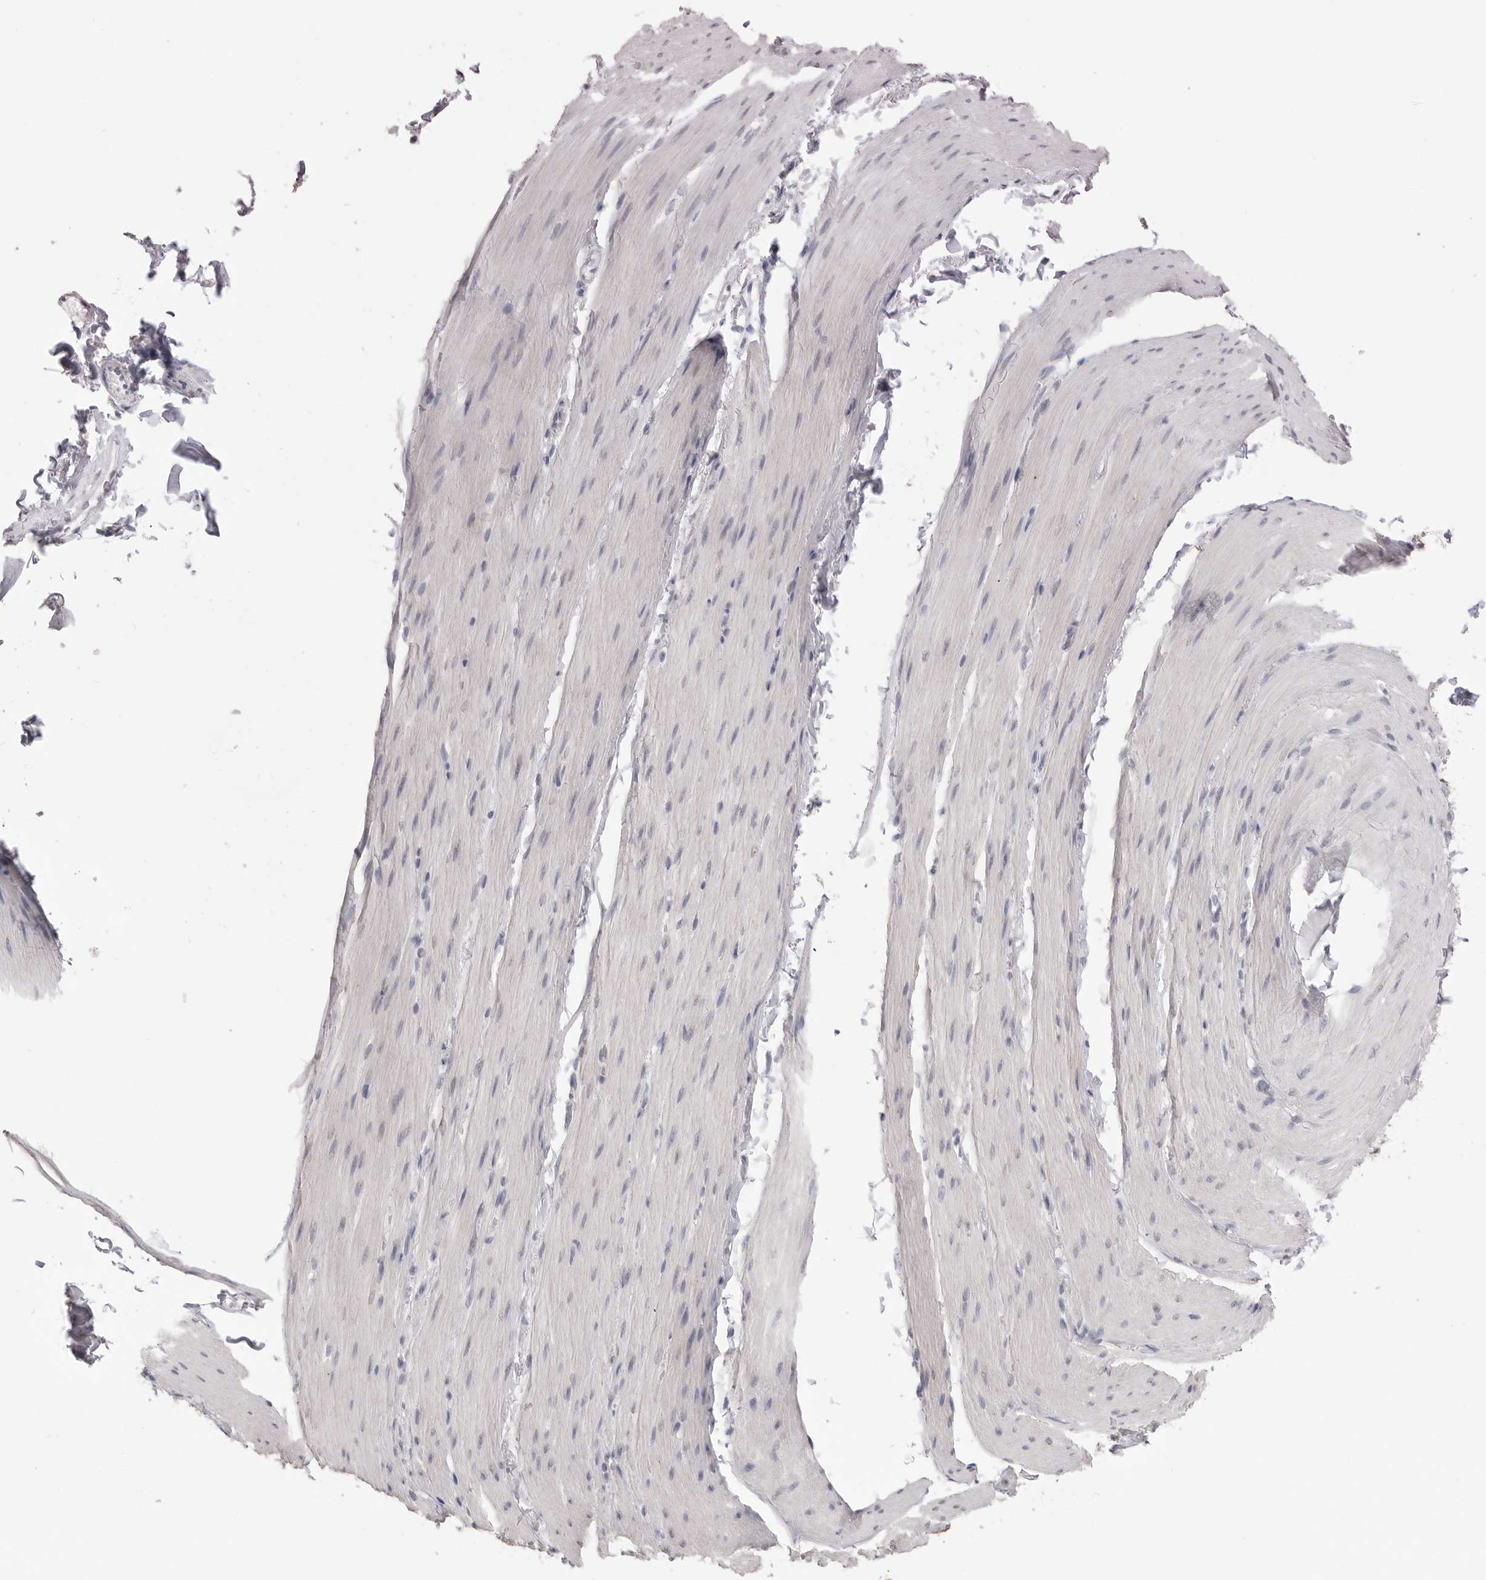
{"staining": {"intensity": "negative", "quantity": "none", "location": "none"}, "tissue": "smooth muscle", "cell_type": "Smooth muscle cells", "image_type": "normal", "snomed": [{"axis": "morphology", "description": "Normal tissue, NOS"}, {"axis": "topography", "description": "Smooth muscle"}, {"axis": "topography", "description": "Small intestine"}], "caption": "Smooth muscle cells show no significant staining in benign smooth muscle. (Stains: DAB immunohistochemistry with hematoxylin counter stain, Microscopy: brightfield microscopy at high magnification).", "gene": "ICAM5", "patient": {"sex": "female", "age": 84}}